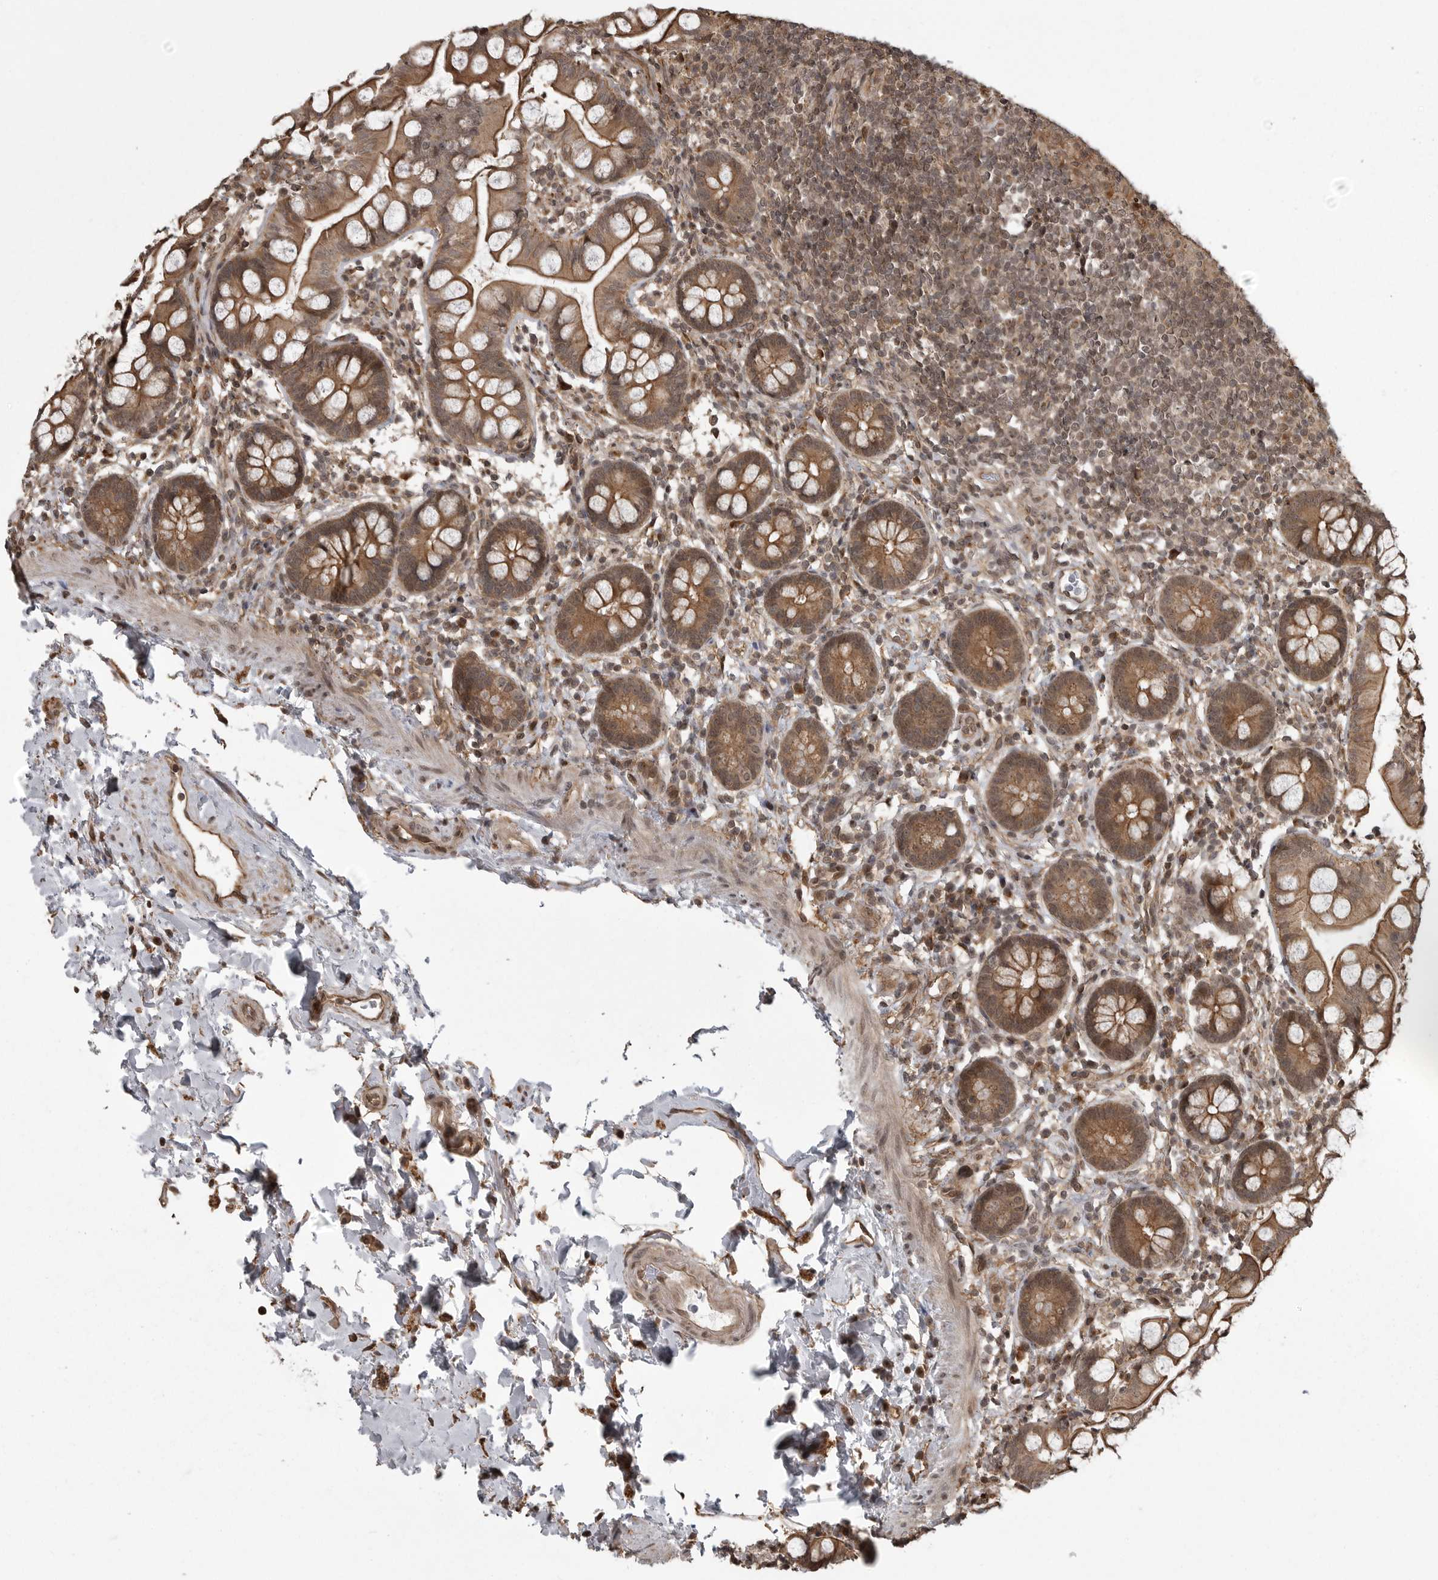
{"staining": {"intensity": "moderate", "quantity": ">75%", "location": "cytoplasmic/membranous"}, "tissue": "small intestine", "cell_type": "Glandular cells", "image_type": "normal", "snomed": [{"axis": "morphology", "description": "Normal tissue, NOS"}, {"axis": "topography", "description": "Small intestine"}], "caption": "Glandular cells show moderate cytoplasmic/membranous positivity in about >75% of cells in normal small intestine.", "gene": "DNAJC8", "patient": {"sex": "female", "age": 84}}